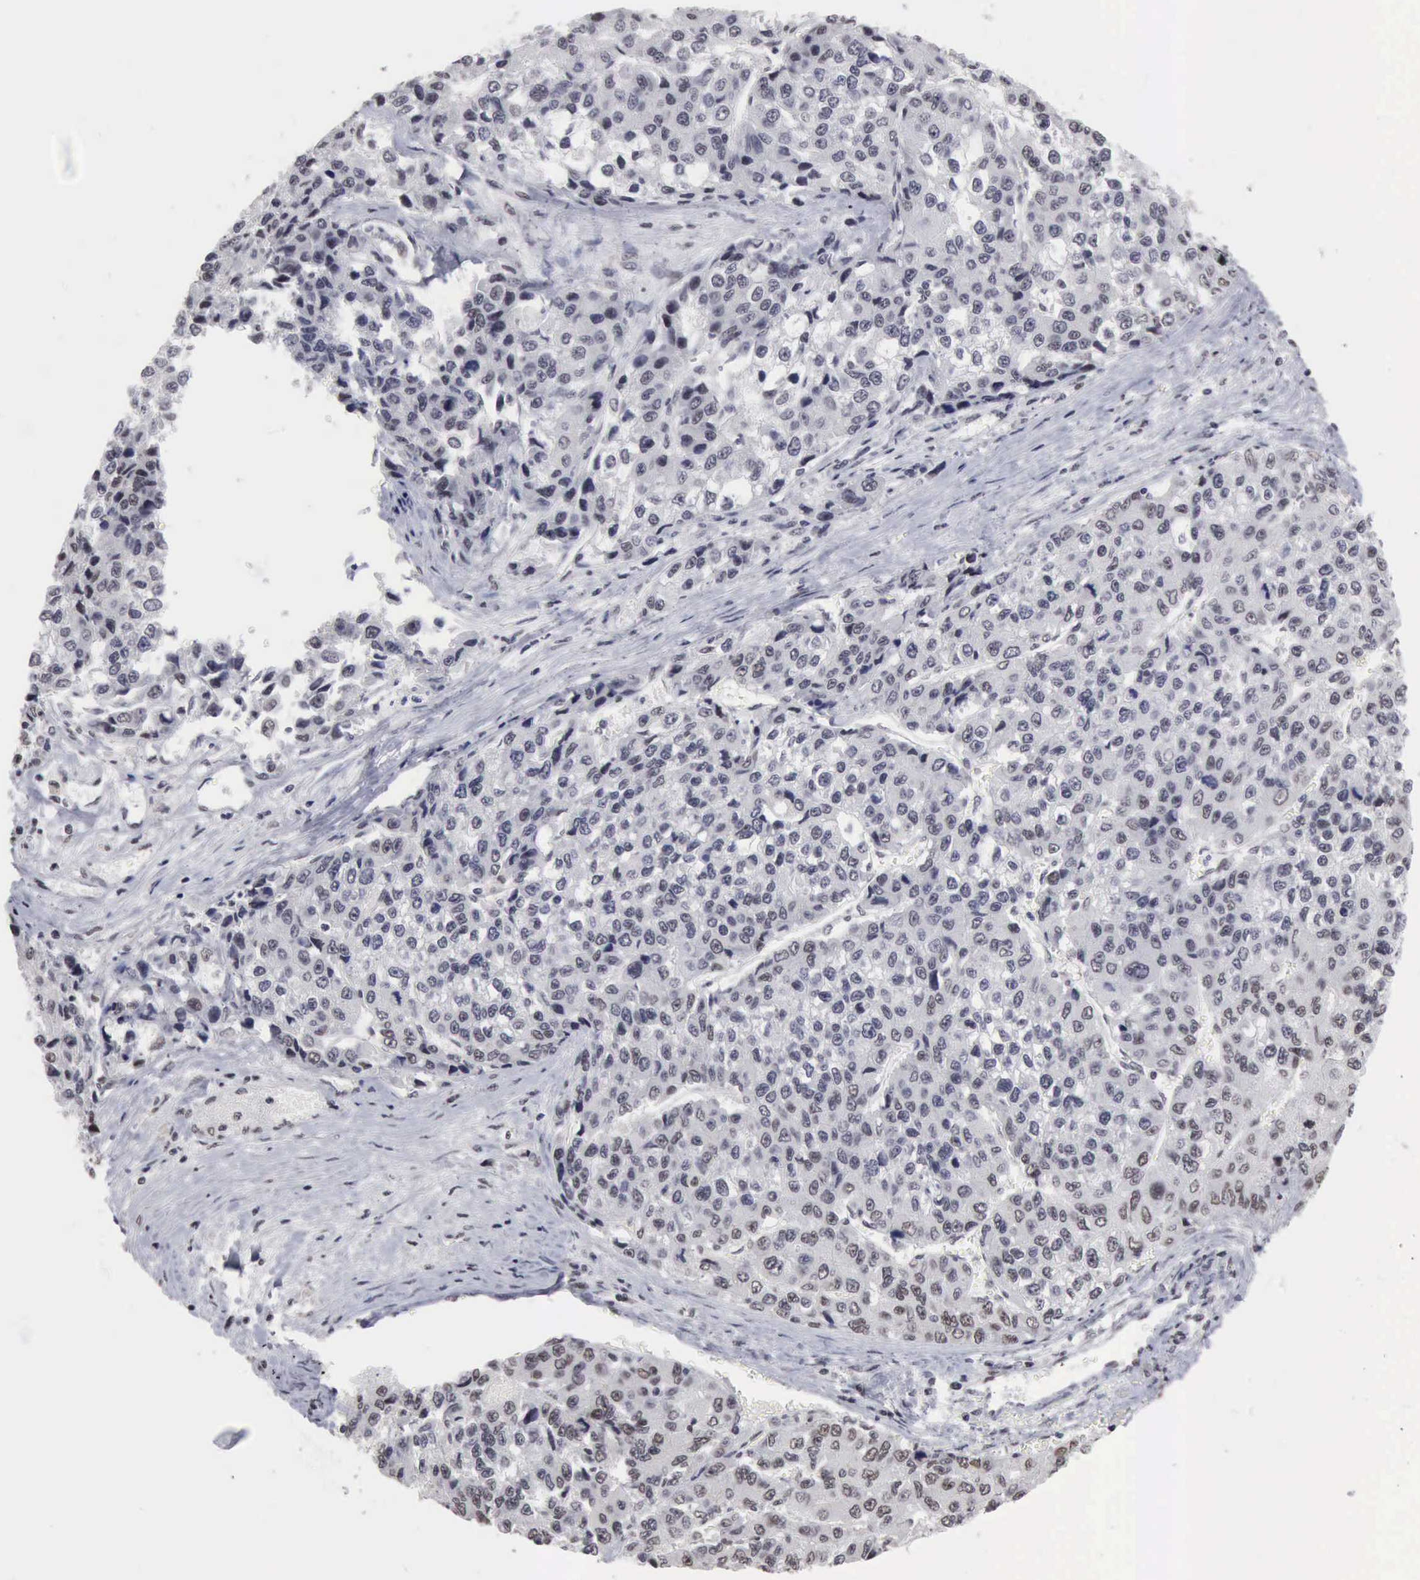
{"staining": {"intensity": "weak", "quantity": "<25%", "location": "nuclear"}, "tissue": "liver cancer", "cell_type": "Tumor cells", "image_type": "cancer", "snomed": [{"axis": "morphology", "description": "Carcinoma, Hepatocellular, NOS"}, {"axis": "topography", "description": "Liver"}], "caption": "Protein analysis of liver cancer exhibits no significant expression in tumor cells.", "gene": "TAF1", "patient": {"sex": "female", "age": 66}}